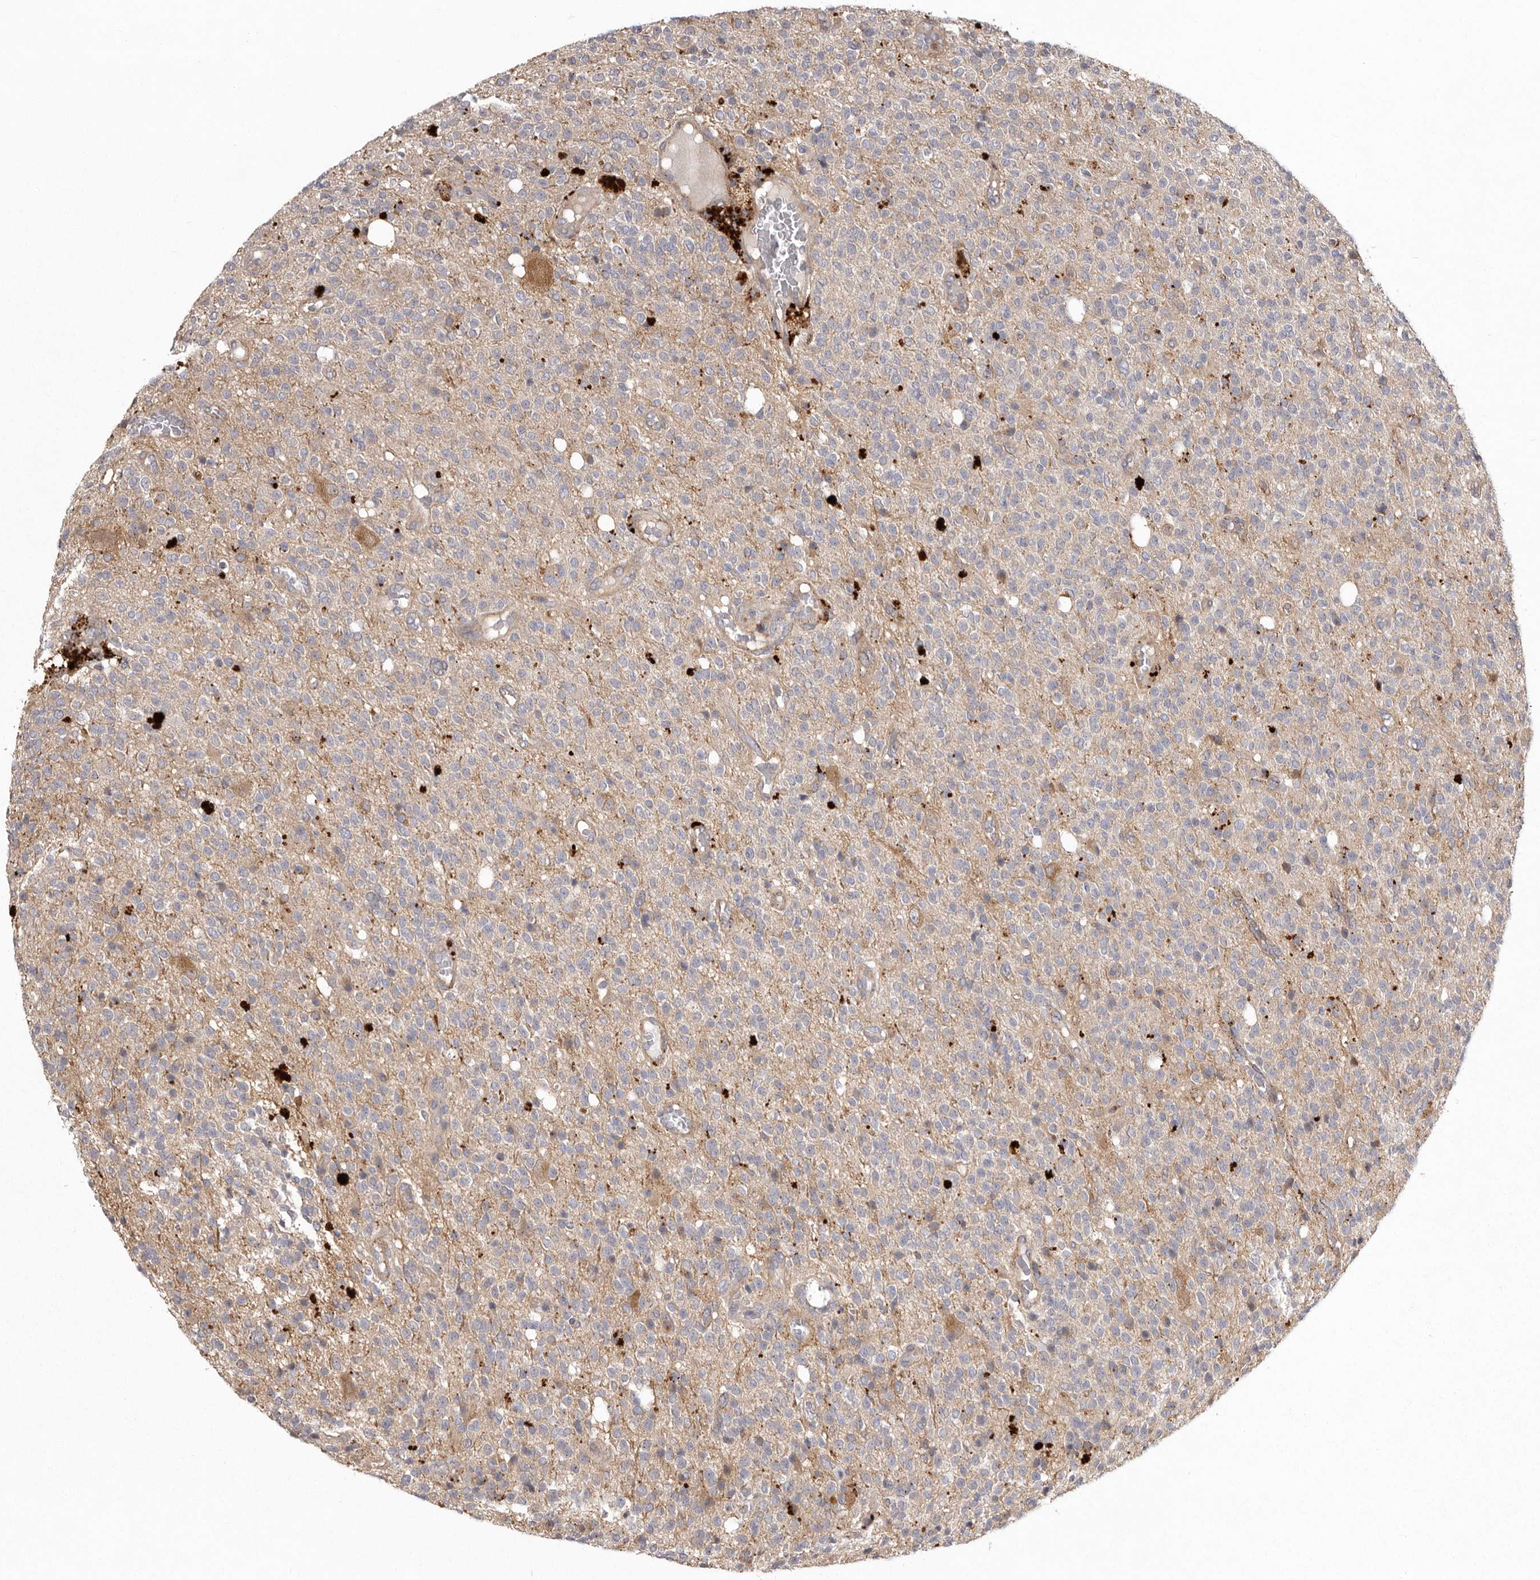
{"staining": {"intensity": "negative", "quantity": "none", "location": "none"}, "tissue": "glioma", "cell_type": "Tumor cells", "image_type": "cancer", "snomed": [{"axis": "morphology", "description": "Glioma, malignant, High grade"}, {"axis": "topography", "description": "Brain"}], "caption": "This is an immunohistochemistry histopathology image of human high-grade glioma (malignant). There is no expression in tumor cells.", "gene": "WDR47", "patient": {"sex": "male", "age": 34}}